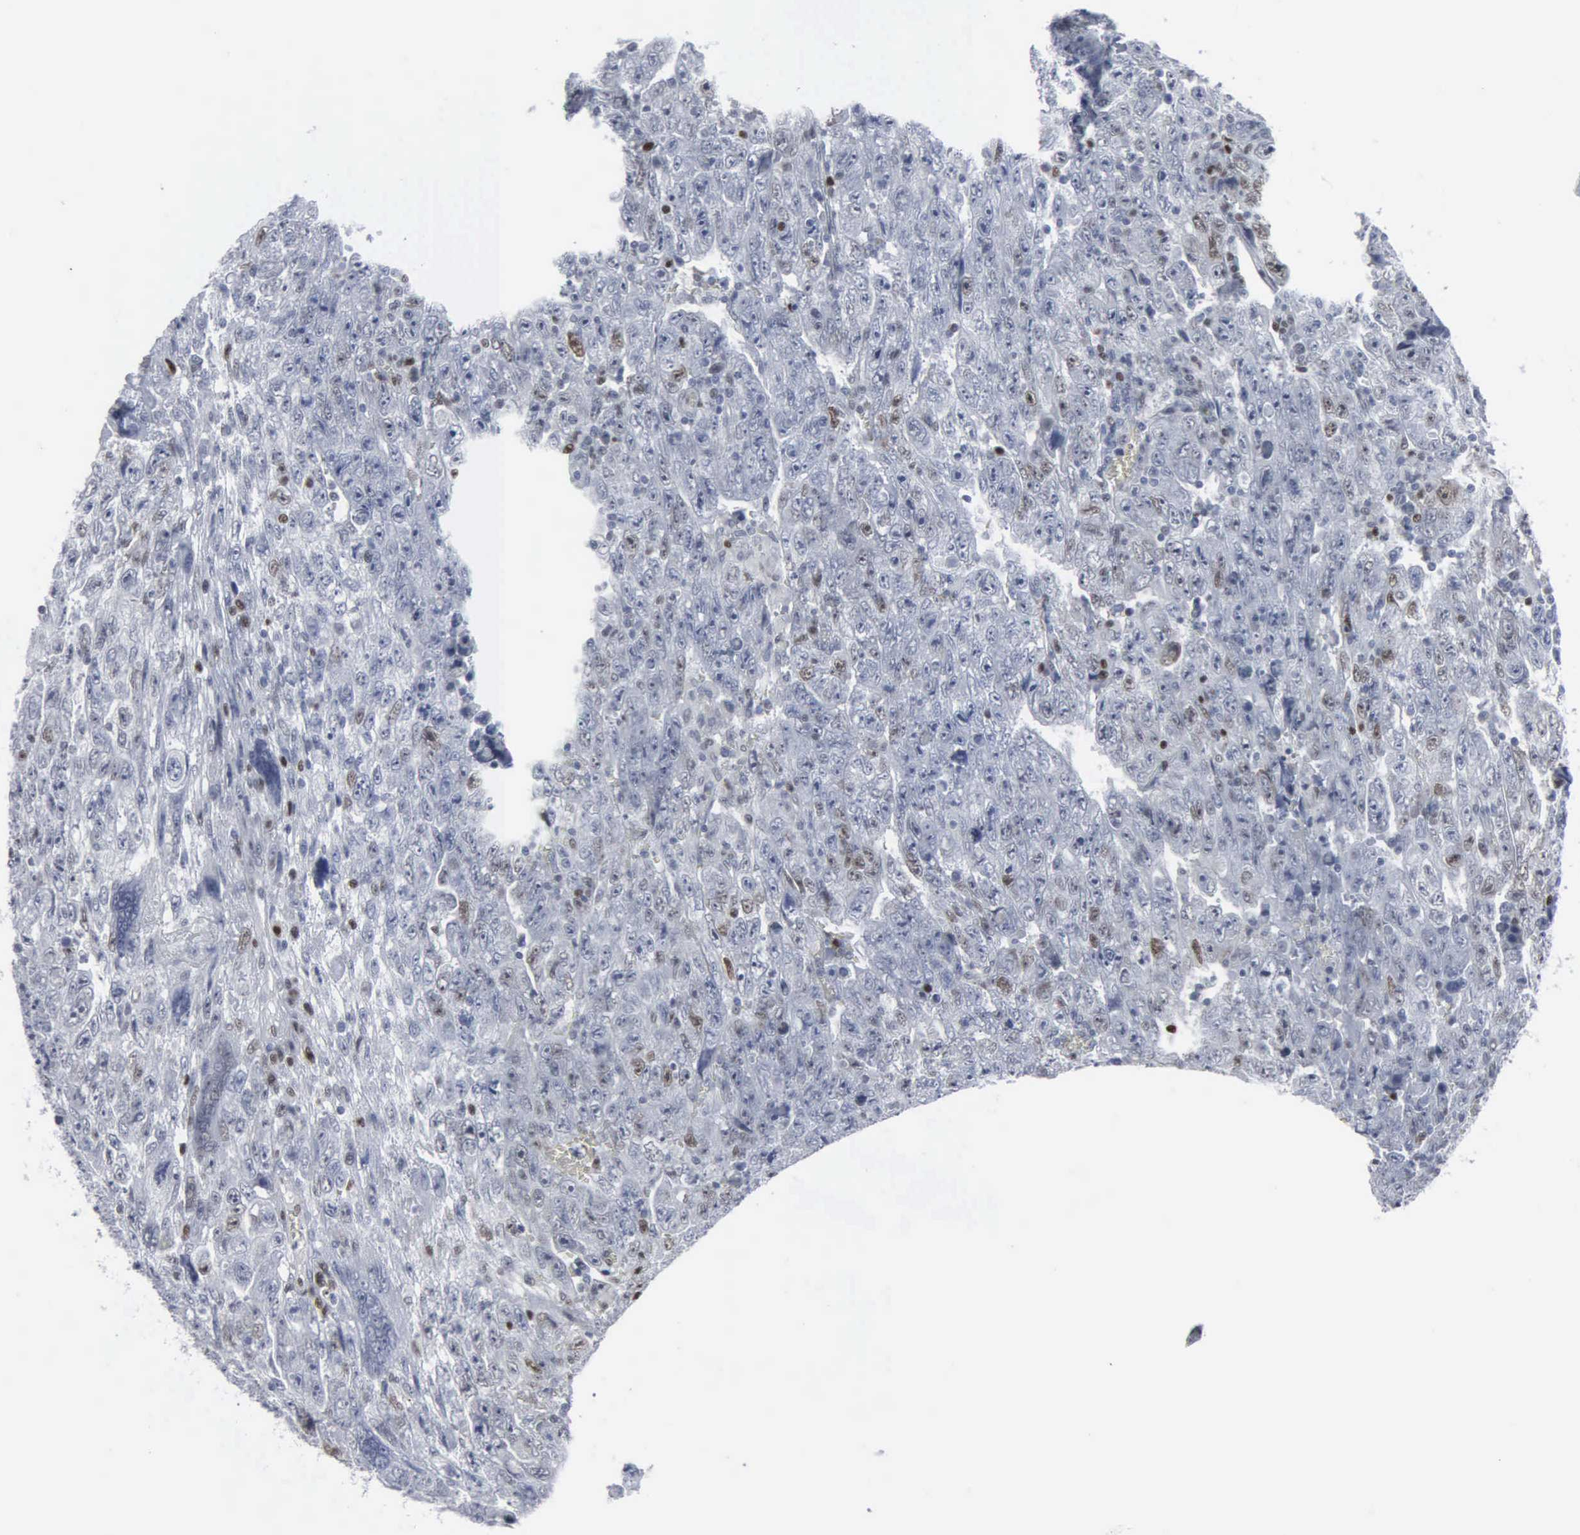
{"staining": {"intensity": "weak", "quantity": "<25%", "location": "nuclear"}, "tissue": "testis cancer", "cell_type": "Tumor cells", "image_type": "cancer", "snomed": [{"axis": "morphology", "description": "Carcinoma, Embryonal, NOS"}, {"axis": "topography", "description": "Testis"}], "caption": "Immunohistochemistry of embryonal carcinoma (testis) demonstrates no staining in tumor cells.", "gene": "CCND3", "patient": {"sex": "male", "age": 28}}